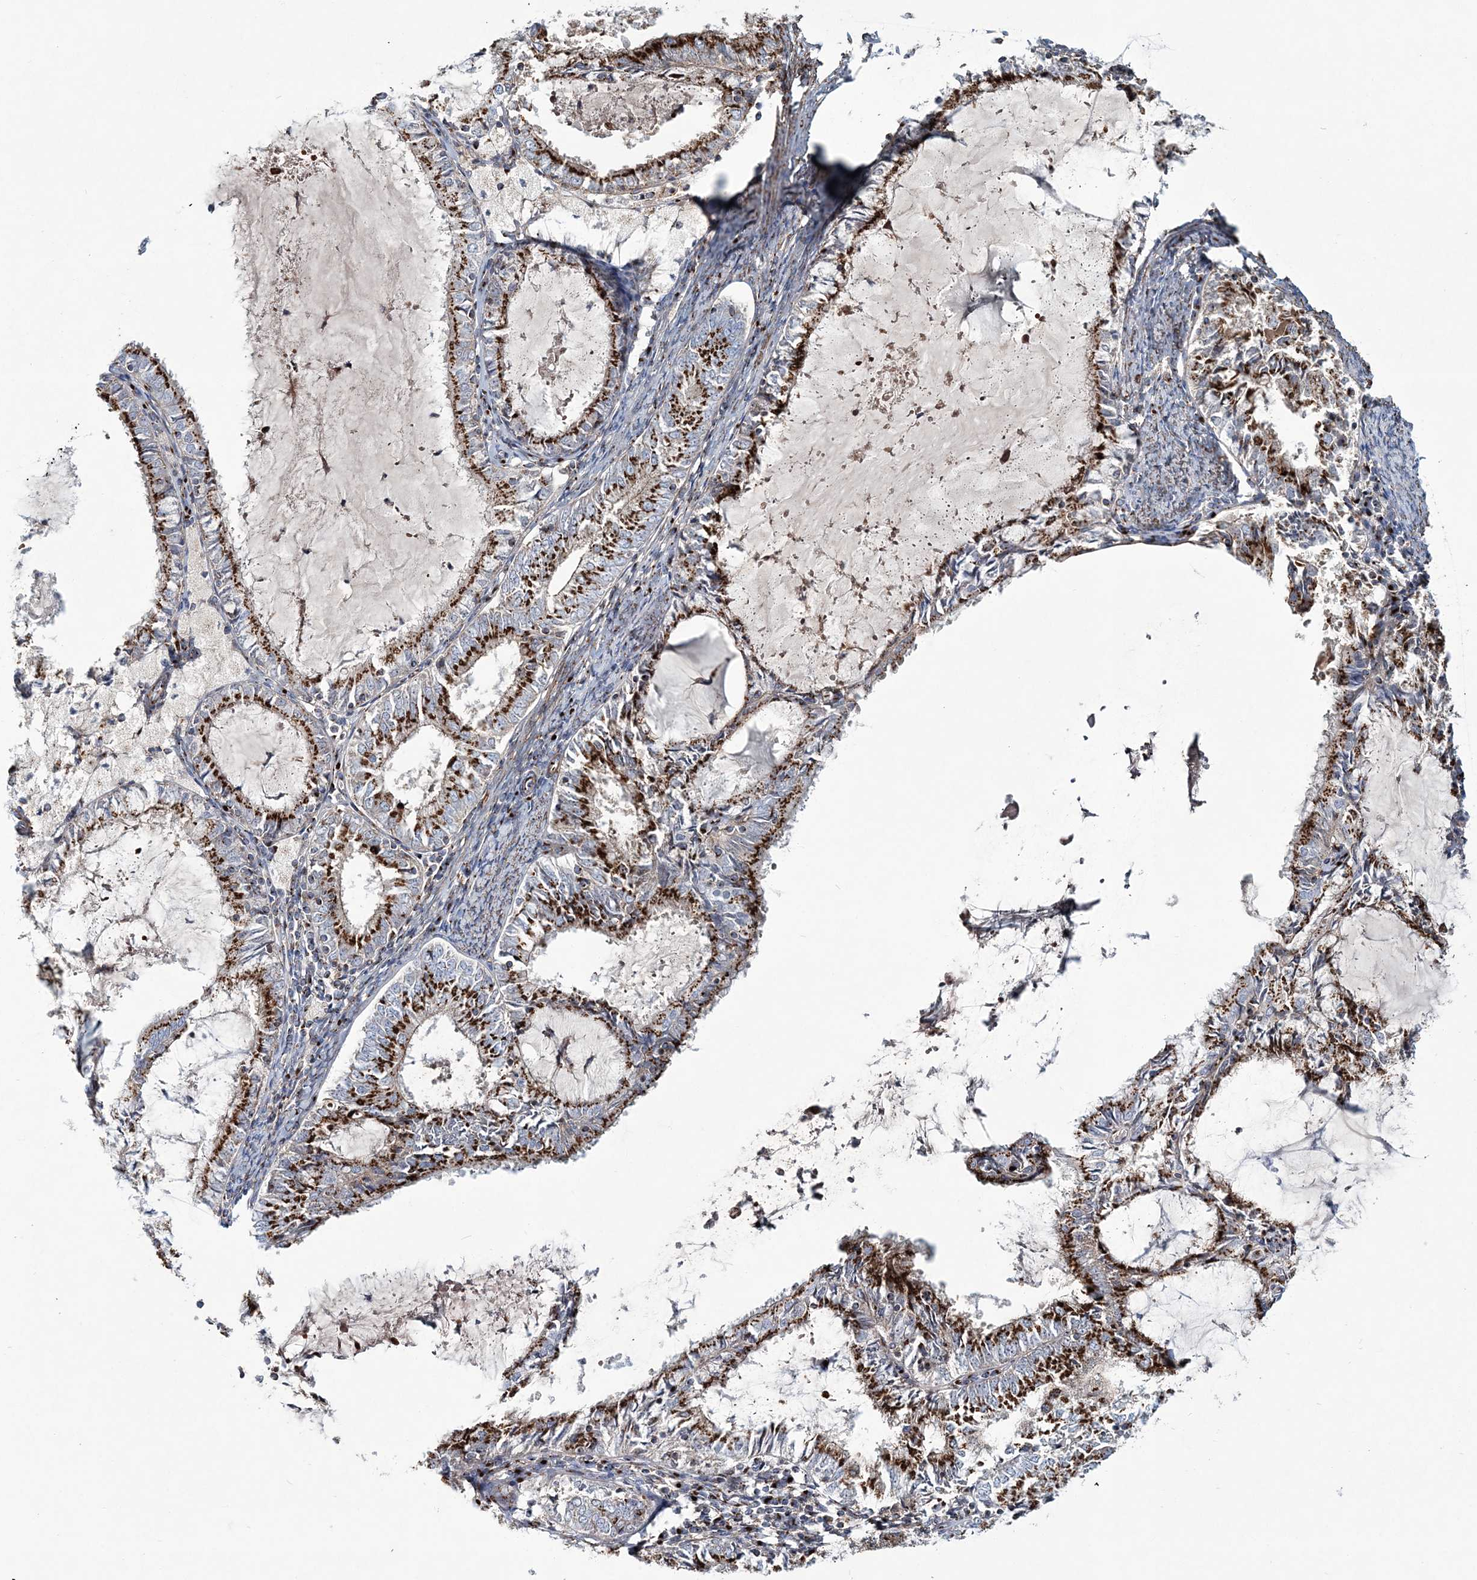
{"staining": {"intensity": "strong", "quantity": ">75%", "location": "cytoplasmic/membranous"}, "tissue": "endometrial cancer", "cell_type": "Tumor cells", "image_type": "cancer", "snomed": [{"axis": "morphology", "description": "Adenocarcinoma, NOS"}, {"axis": "topography", "description": "Endometrium"}], "caption": "Immunohistochemistry (IHC) photomicrograph of neoplastic tissue: human endometrial cancer (adenocarcinoma) stained using IHC demonstrates high levels of strong protein expression localized specifically in the cytoplasmic/membranous of tumor cells, appearing as a cytoplasmic/membranous brown color.", "gene": "MAN1A2", "patient": {"sex": "female", "age": 57}}